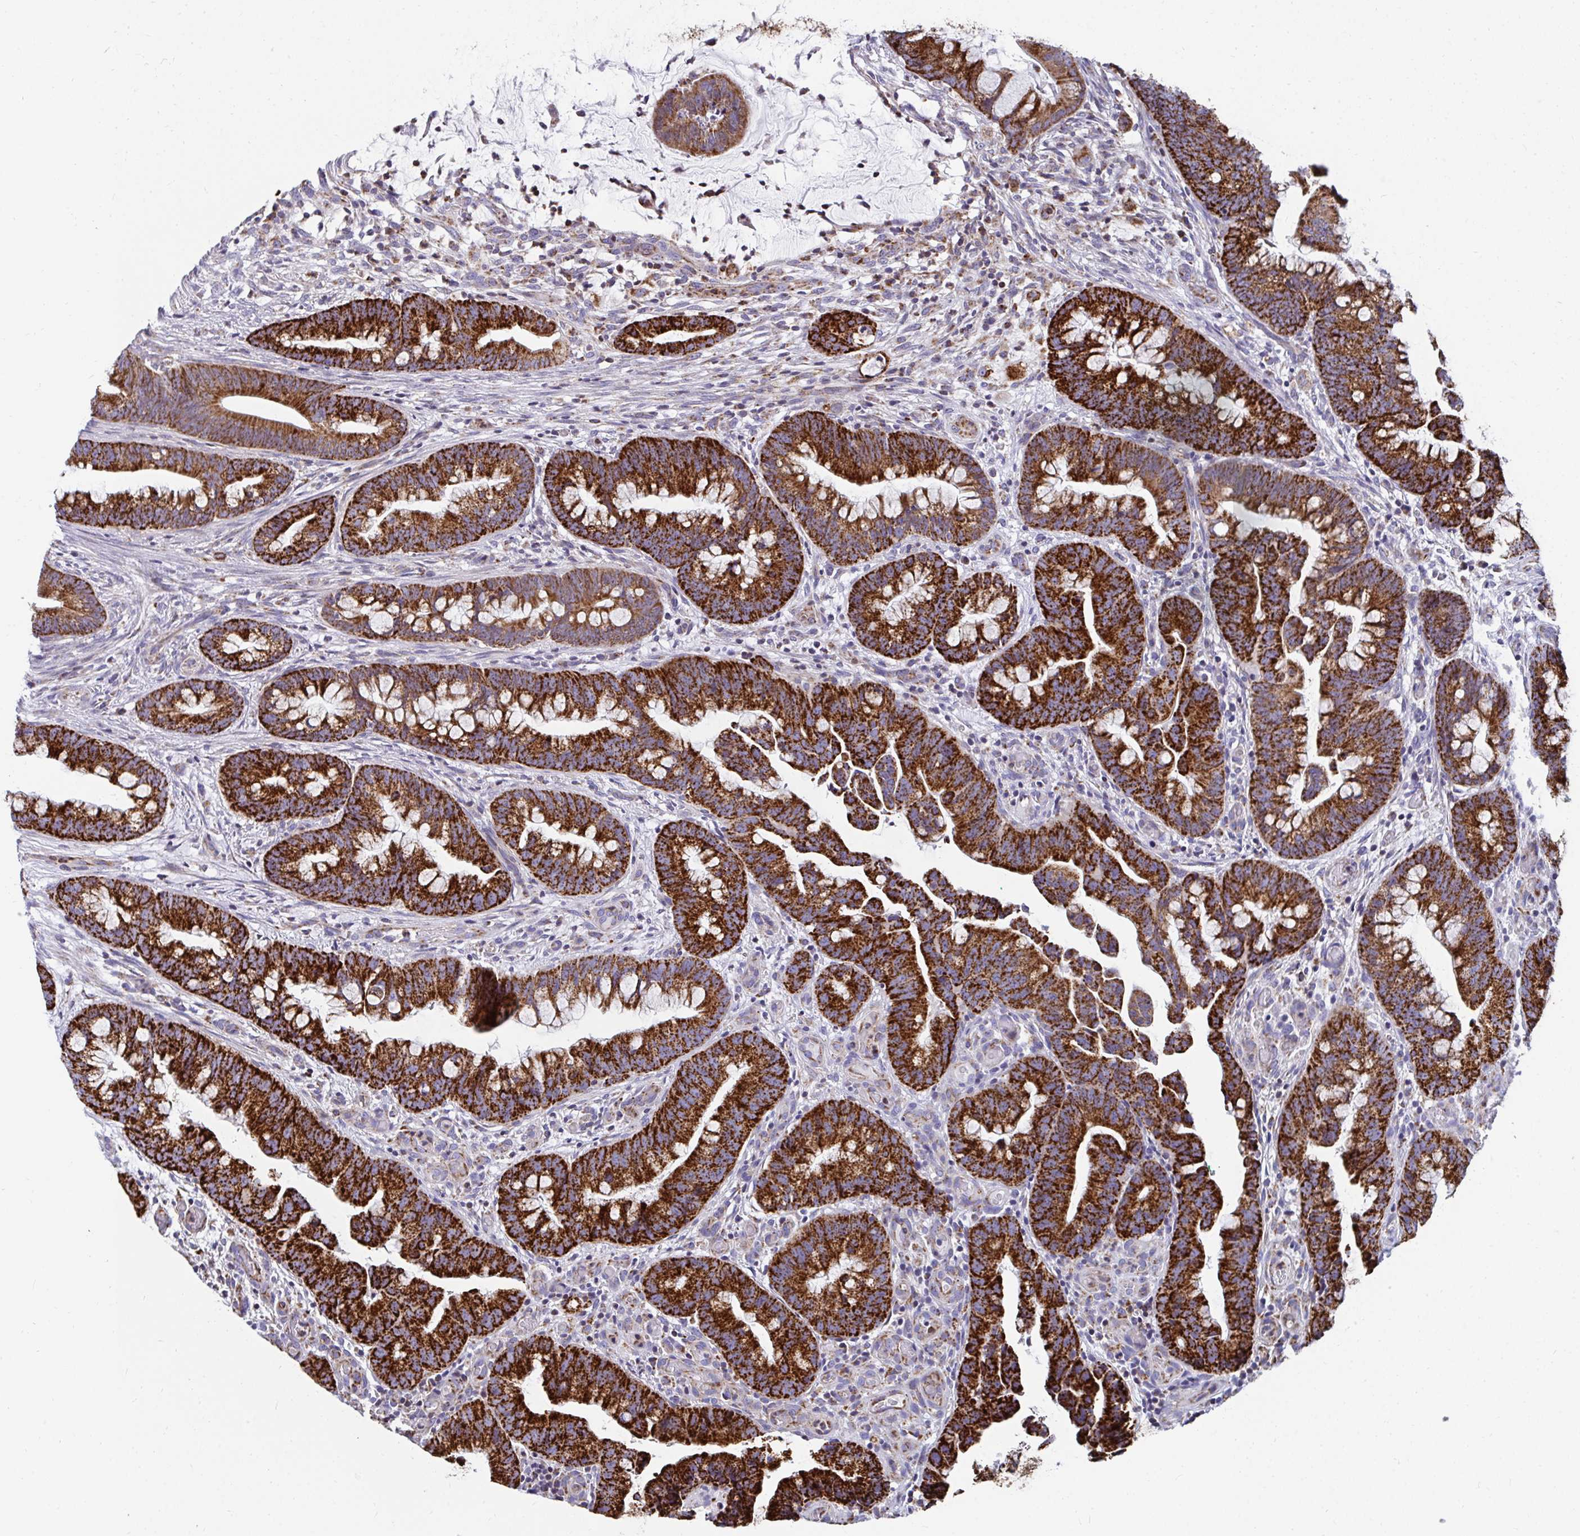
{"staining": {"intensity": "strong", "quantity": ">75%", "location": "cytoplasmic/membranous"}, "tissue": "colorectal cancer", "cell_type": "Tumor cells", "image_type": "cancer", "snomed": [{"axis": "morphology", "description": "Adenocarcinoma, NOS"}, {"axis": "topography", "description": "Colon"}], "caption": "Strong cytoplasmic/membranous staining for a protein is appreciated in approximately >75% of tumor cells of colorectal cancer (adenocarcinoma) using immunohistochemistry (IHC).", "gene": "EXOC5", "patient": {"sex": "male", "age": 62}}